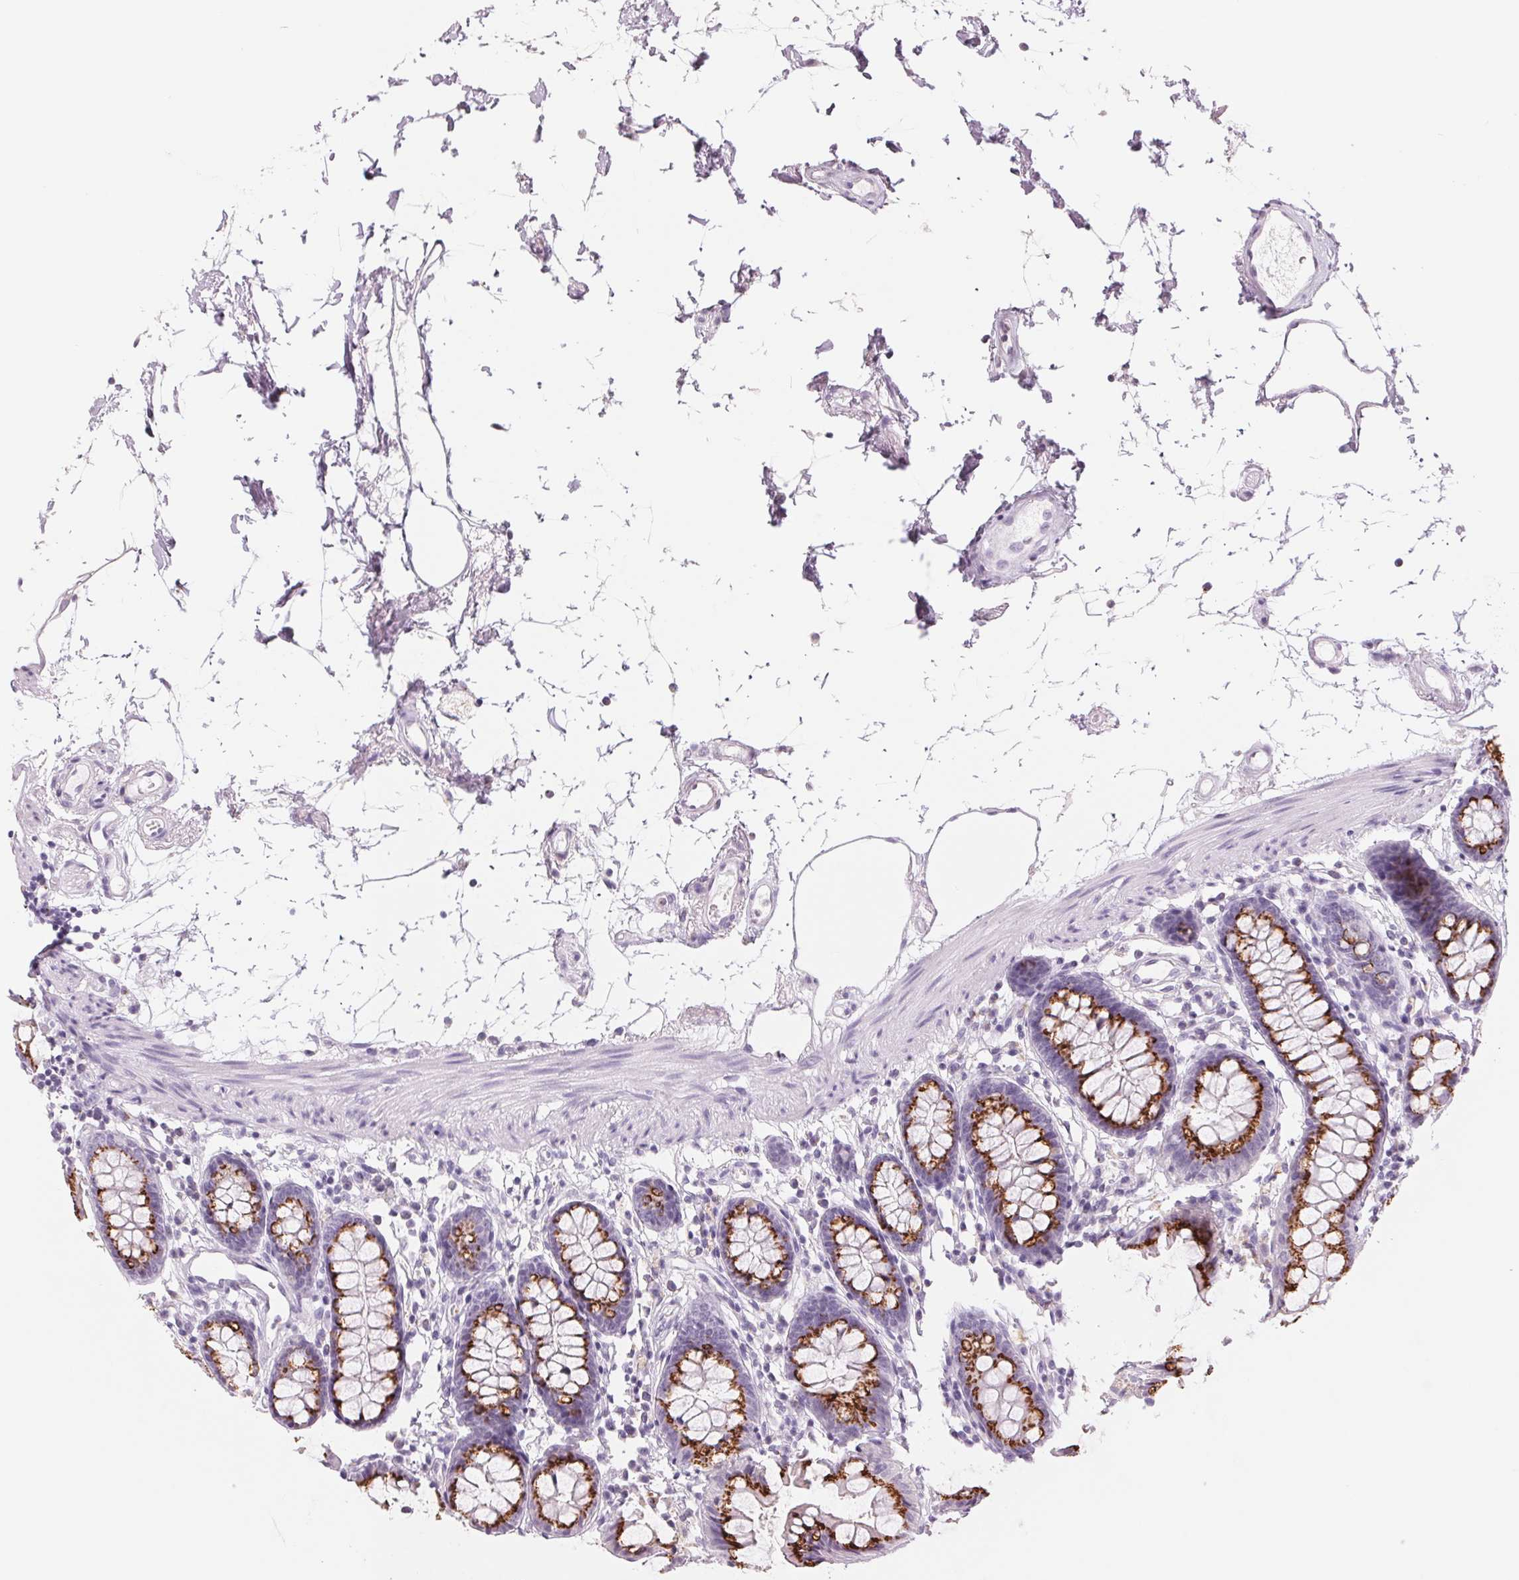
{"staining": {"intensity": "negative", "quantity": "none", "location": "none"}, "tissue": "colon", "cell_type": "Endothelial cells", "image_type": "normal", "snomed": [{"axis": "morphology", "description": "Normal tissue, NOS"}, {"axis": "topography", "description": "Colon"}], "caption": "Immunohistochemistry histopathology image of benign colon stained for a protein (brown), which exhibits no staining in endothelial cells.", "gene": "GALNT7", "patient": {"sex": "female", "age": 84}}